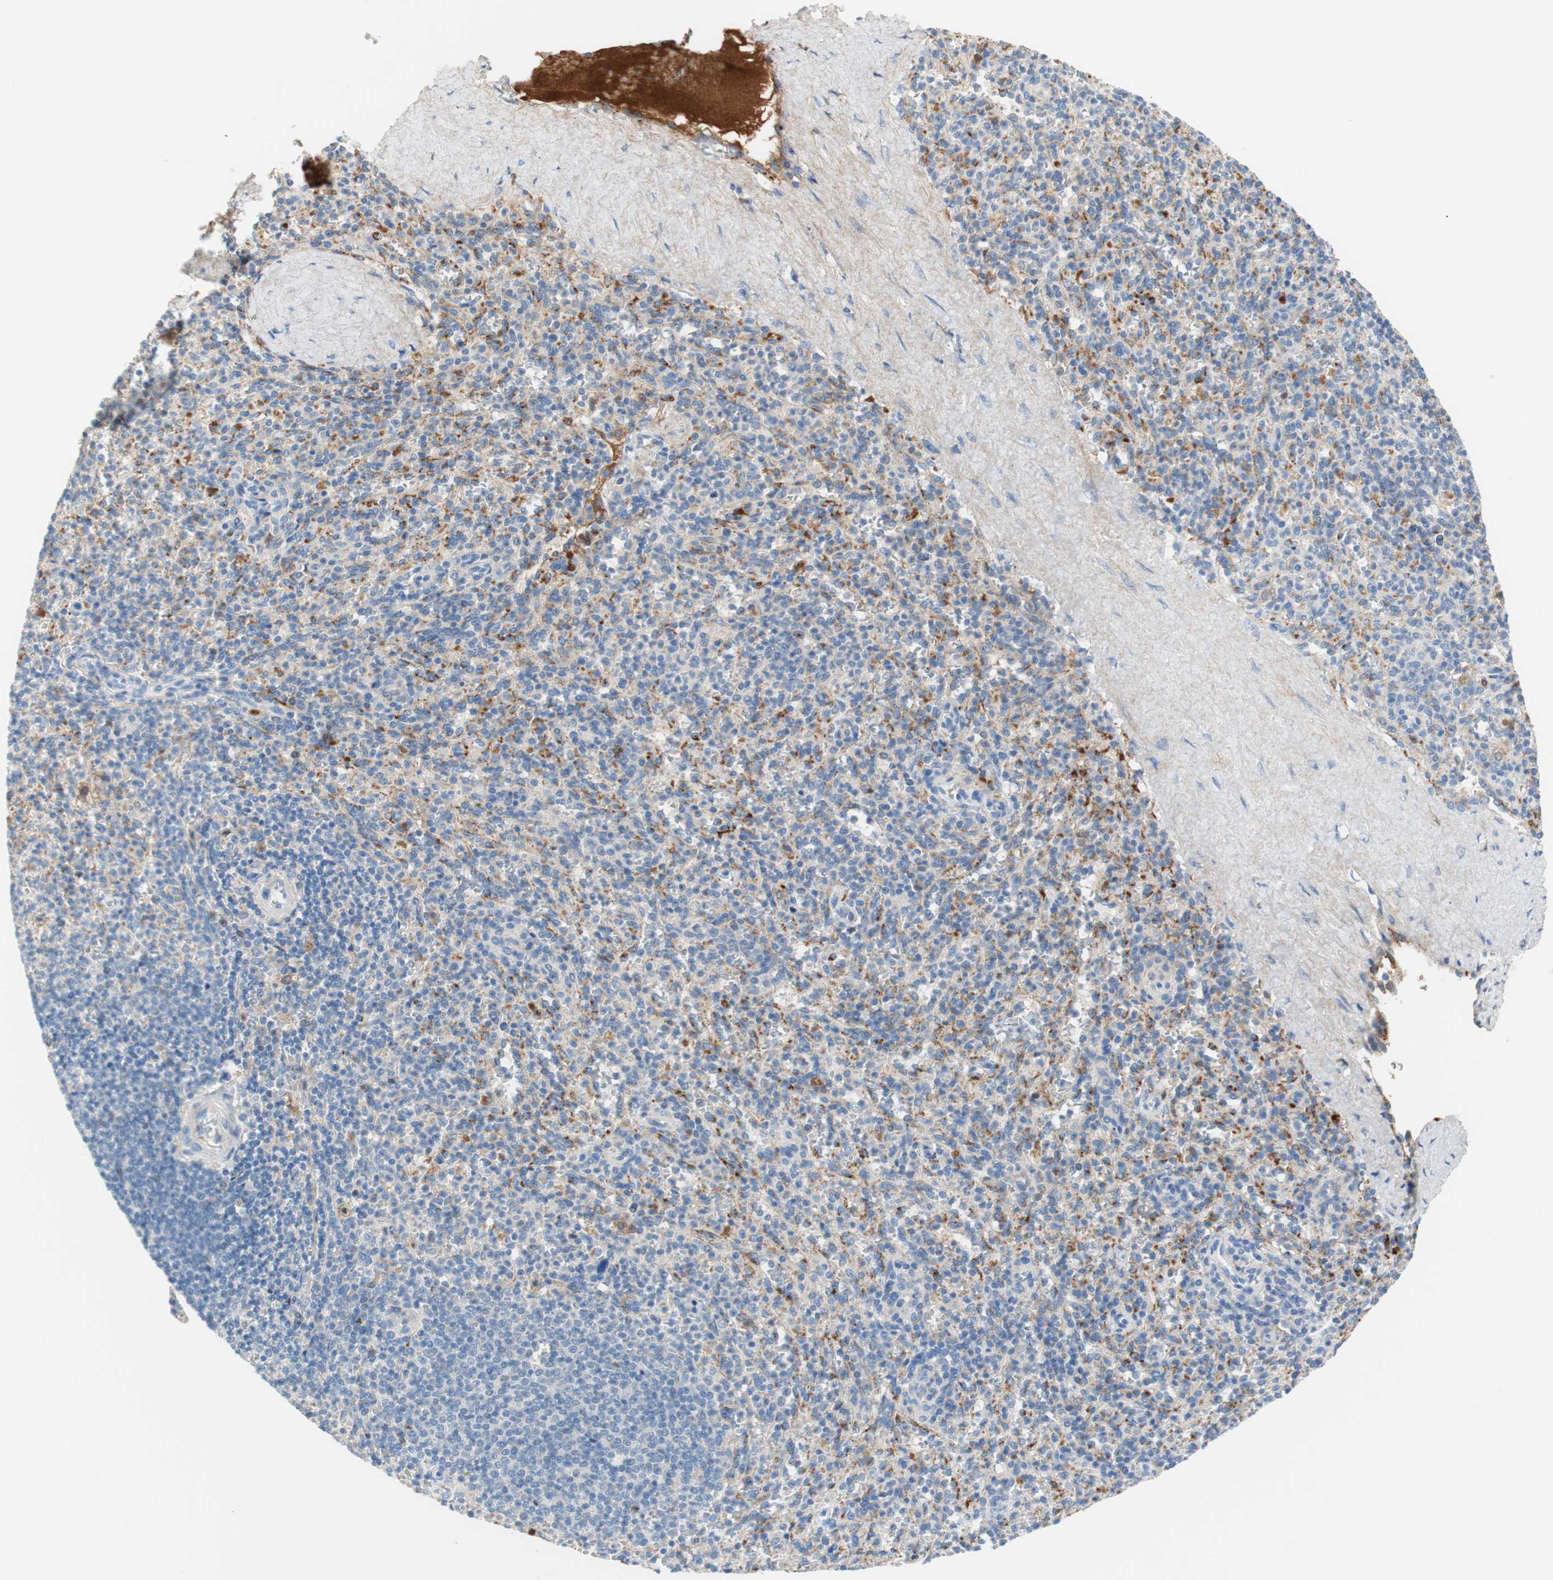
{"staining": {"intensity": "negative", "quantity": "none", "location": "none"}, "tissue": "spleen", "cell_type": "Cells in red pulp", "image_type": "normal", "snomed": [{"axis": "morphology", "description": "Normal tissue, NOS"}, {"axis": "topography", "description": "Spleen"}], "caption": "Cells in red pulp show no significant staining in normal spleen.", "gene": "RBP4", "patient": {"sex": "male", "age": 36}}